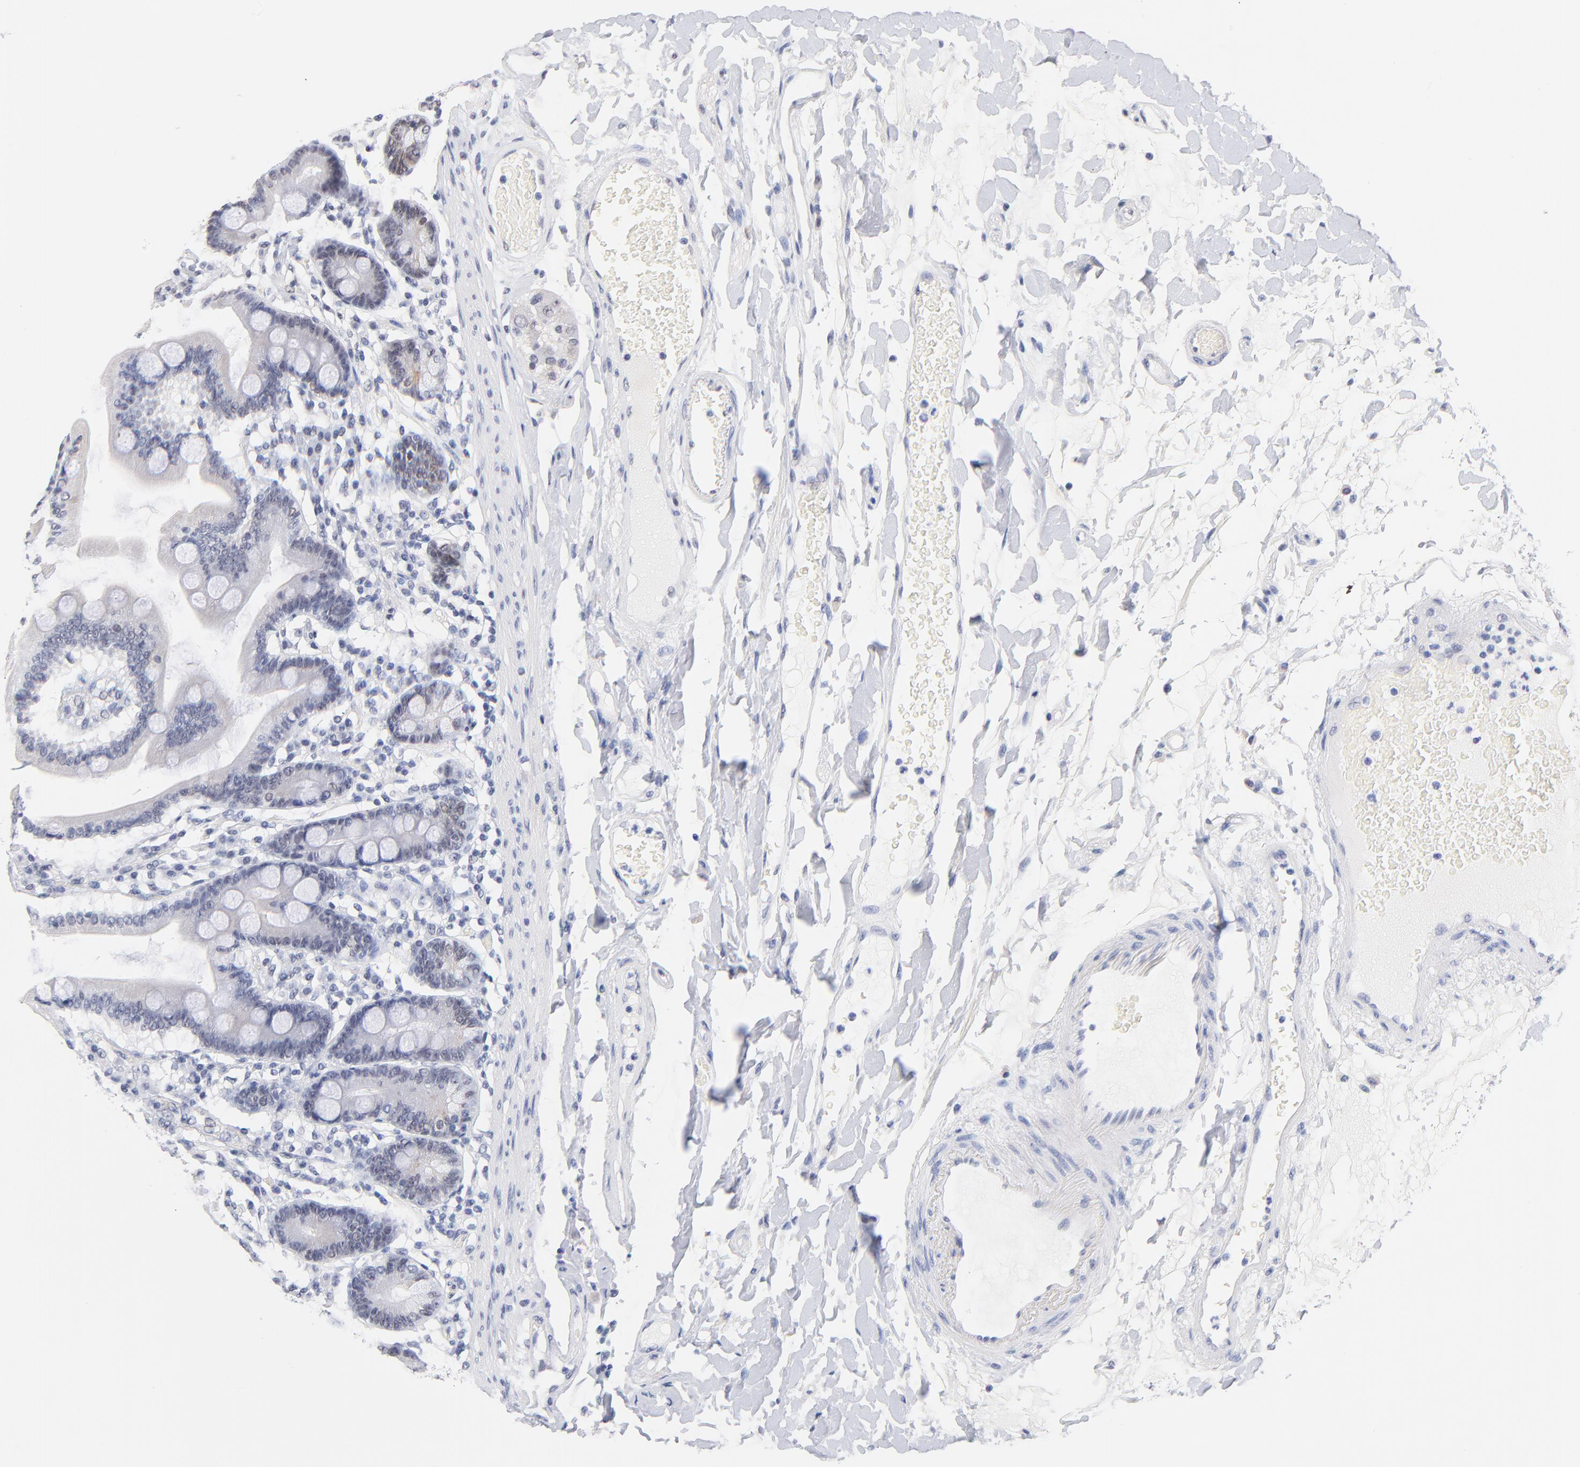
{"staining": {"intensity": "weak", "quantity": "<25%", "location": "nuclear"}, "tissue": "duodenum", "cell_type": "Glandular cells", "image_type": "normal", "snomed": [{"axis": "morphology", "description": "Normal tissue, NOS"}, {"axis": "topography", "description": "Duodenum"}], "caption": "This is an immunohistochemistry (IHC) micrograph of benign duodenum. There is no expression in glandular cells.", "gene": "ZNF74", "patient": {"sex": "female", "age": 64}}